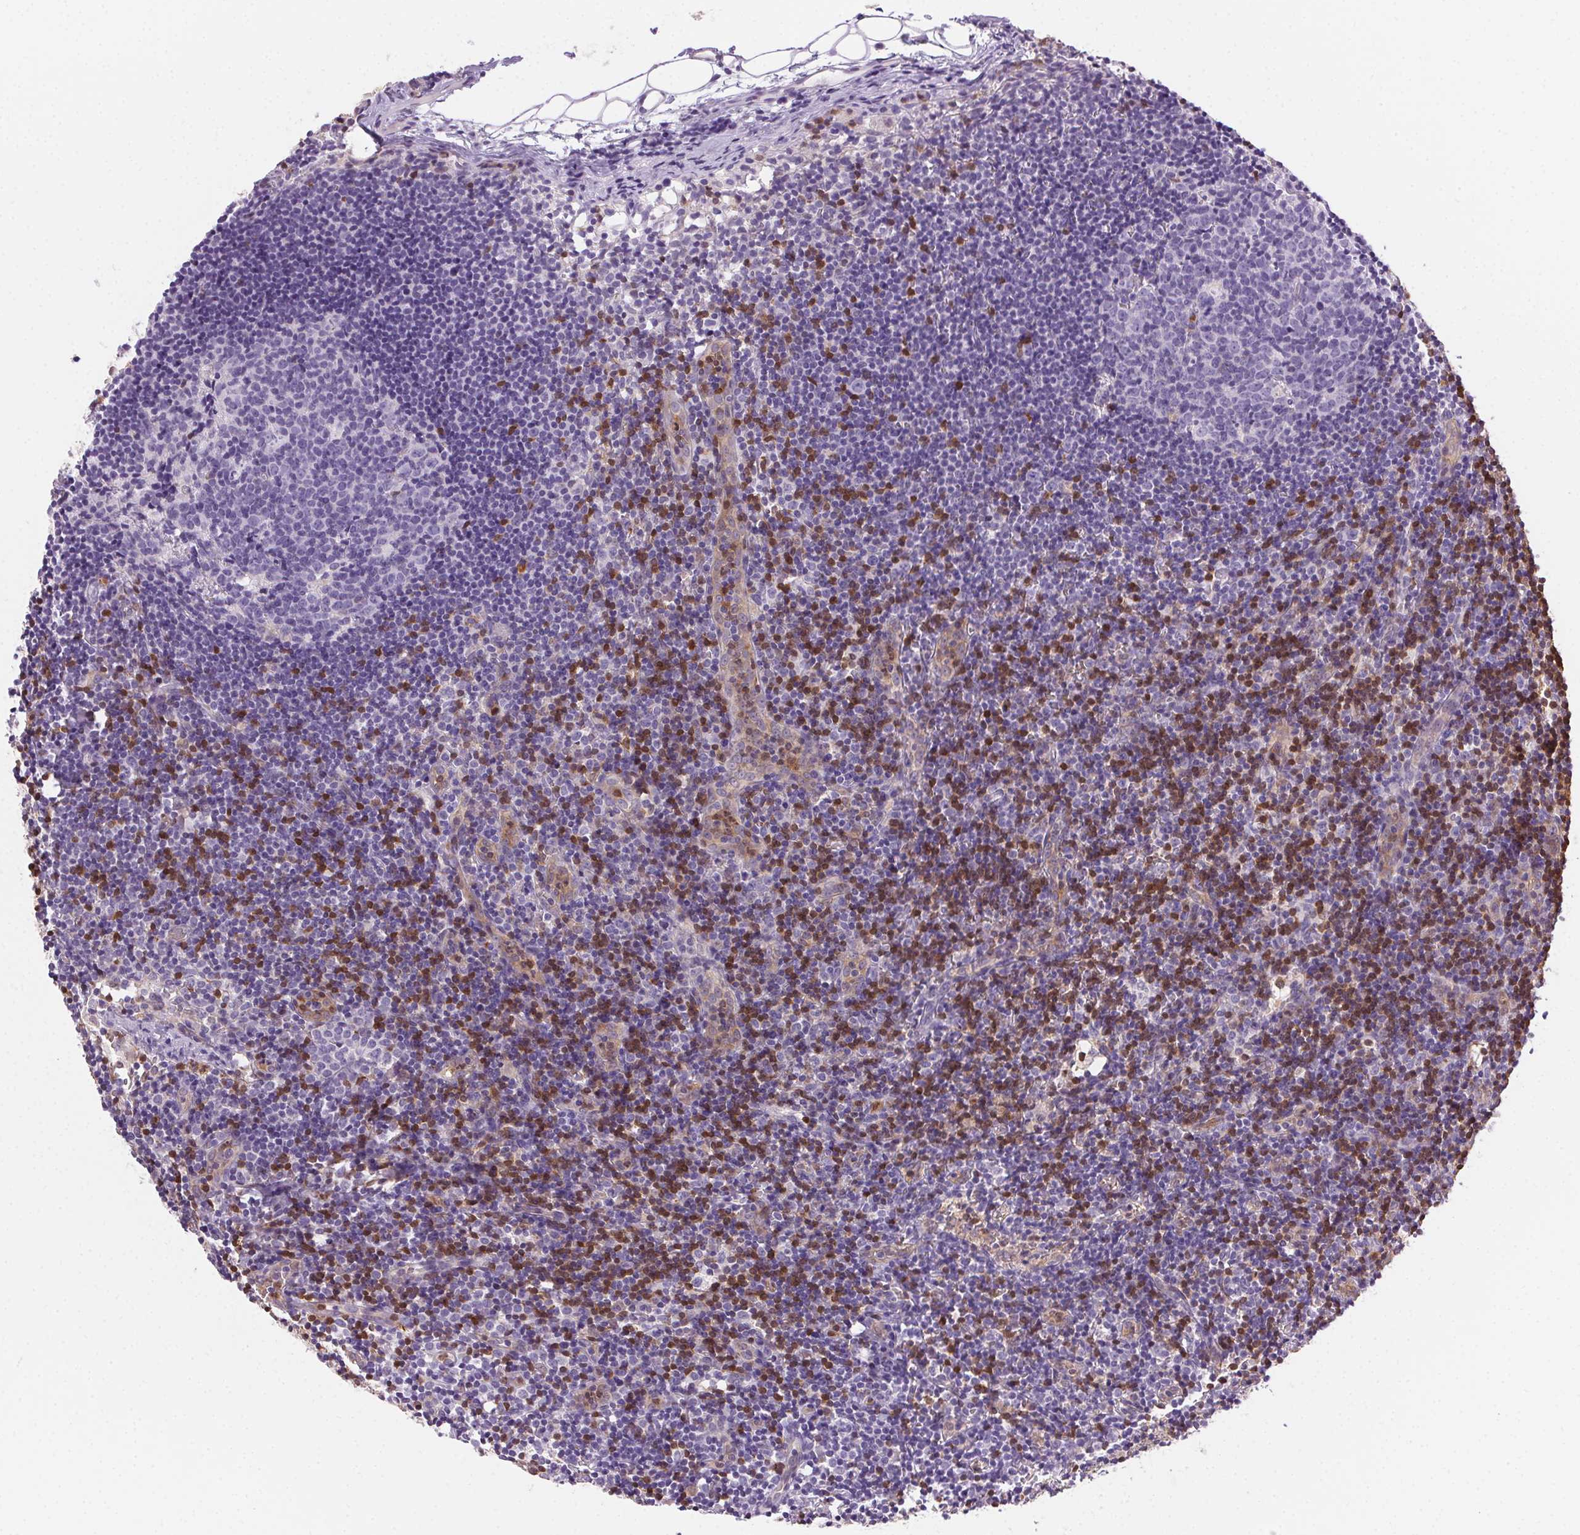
{"staining": {"intensity": "negative", "quantity": "none", "location": "none"}, "tissue": "lymph node", "cell_type": "Germinal center cells", "image_type": "normal", "snomed": [{"axis": "morphology", "description": "Normal tissue, NOS"}, {"axis": "topography", "description": "Lymph node"}], "caption": "A high-resolution histopathology image shows immunohistochemistry staining of unremarkable lymph node, which displays no significant positivity in germinal center cells.", "gene": "TMEM45A", "patient": {"sex": "female", "age": 41}}